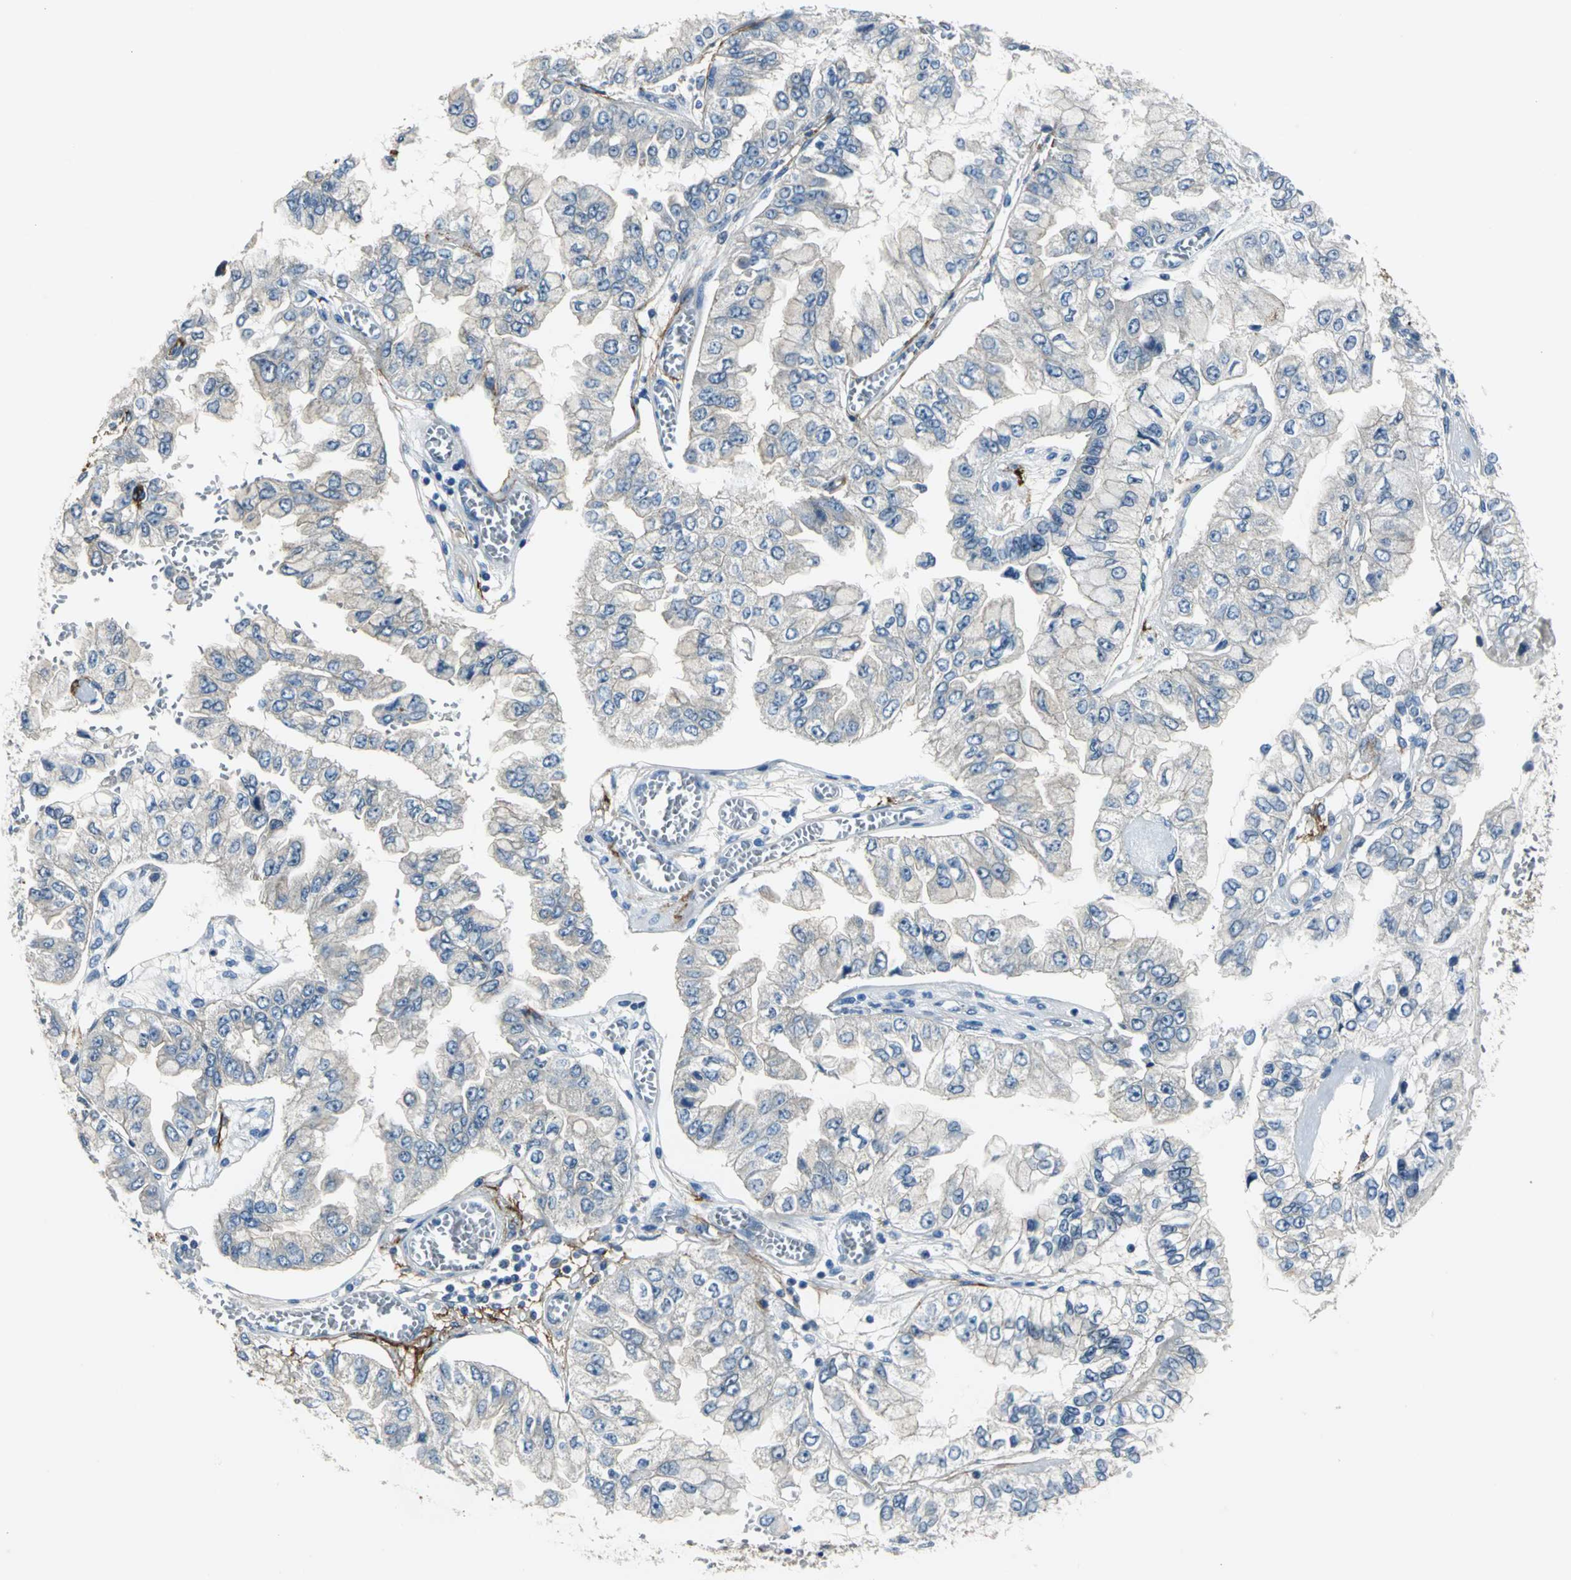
{"staining": {"intensity": "negative", "quantity": "none", "location": "none"}, "tissue": "liver cancer", "cell_type": "Tumor cells", "image_type": "cancer", "snomed": [{"axis": "morphology", "description": "Cholangiocarcinoma"}, {"axis": "topography", "description": "Liver"}], "caption": "This is a histopathology image of immunohistochemistry staining of cholangiocarcinoma (liver), which shows no staining in tumor cells.", "gene": "SLC16A7", "patient": {"sex": "female", "age": 79}}